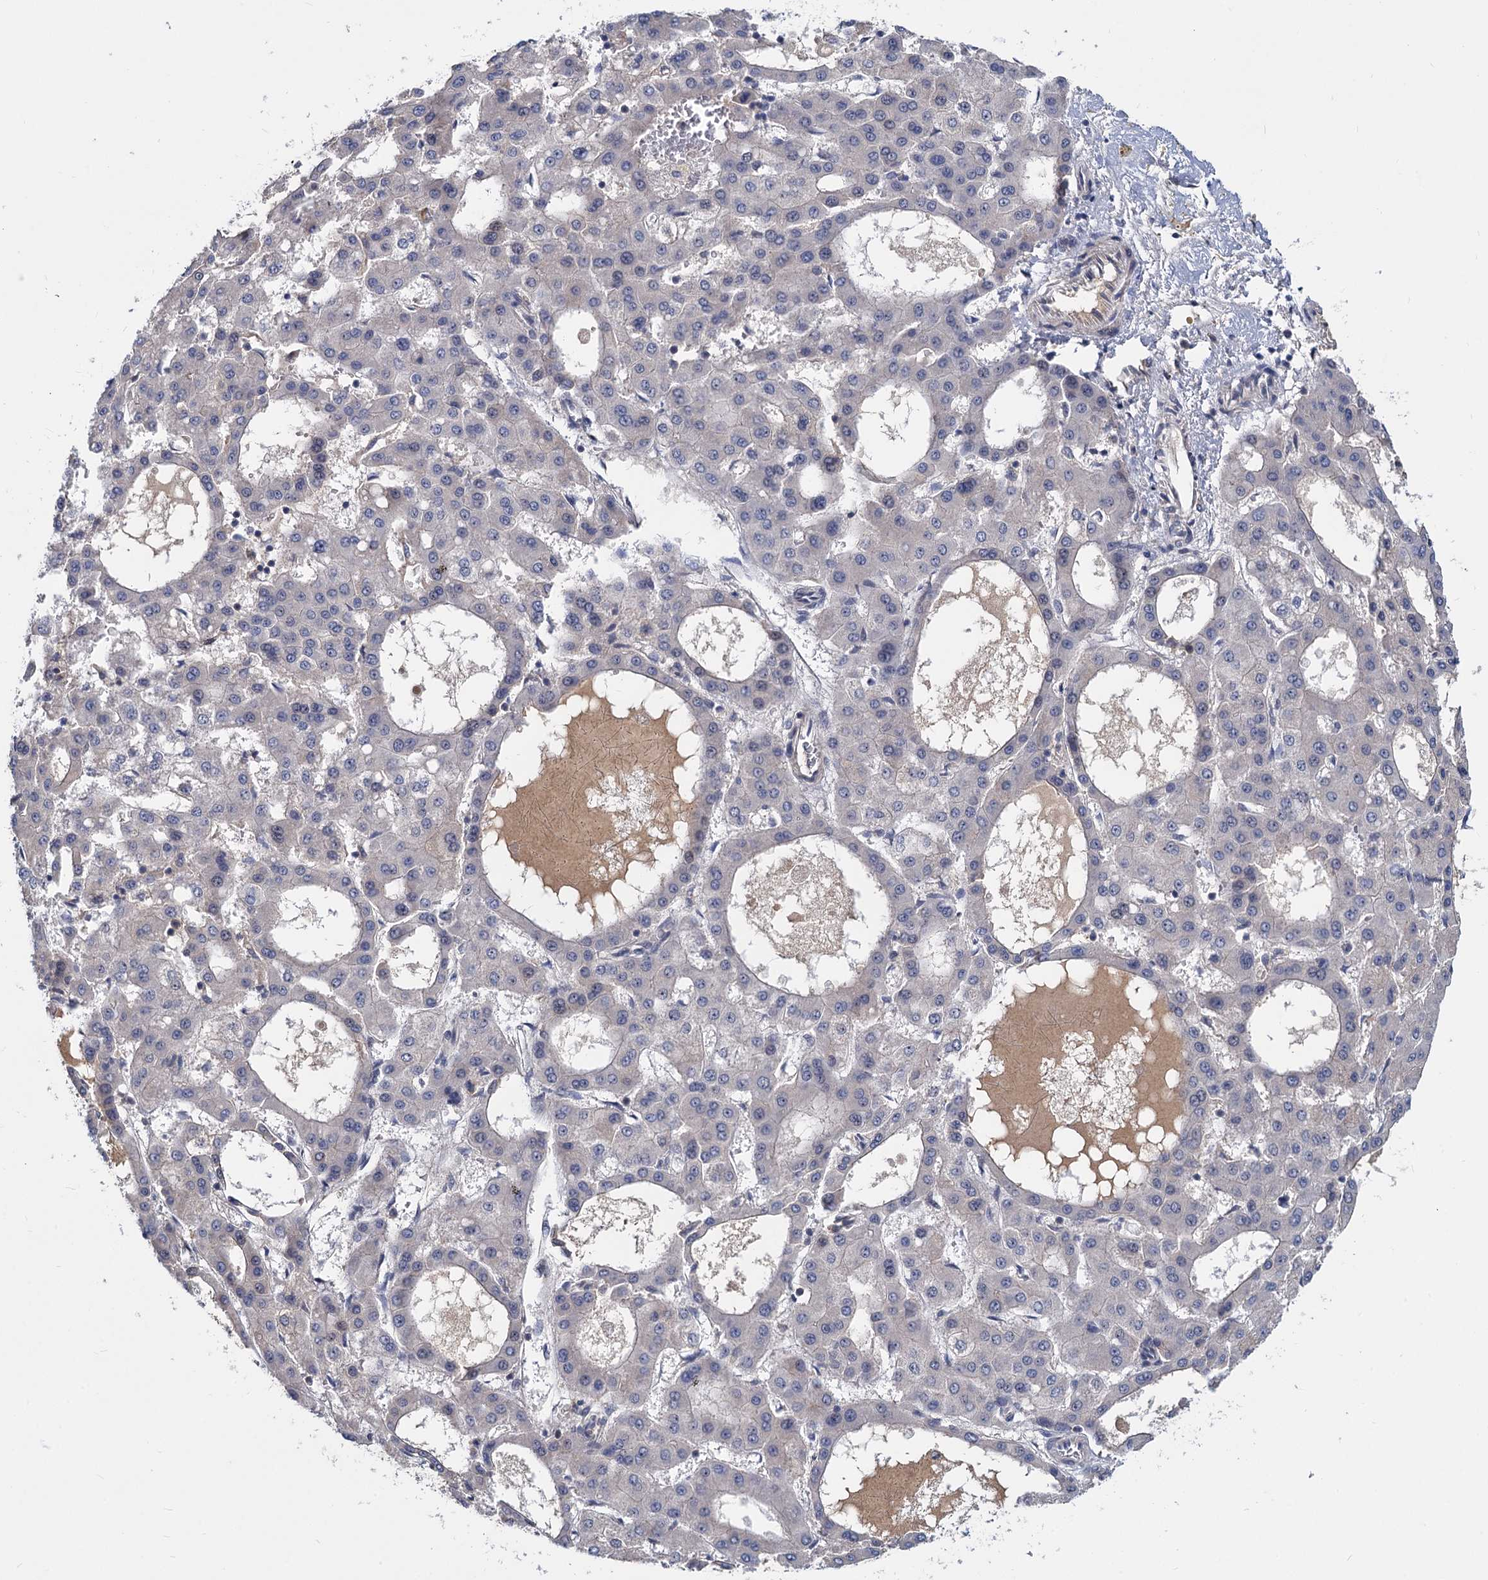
{"staining": {"intensity": "negative", "quantity": "none", "location": "none"}, "tissue": "liver cancer", "cell_type": "Tumor cells", "image_type": "cancer", "snomed": [{"axis": "morphology", "description": "Carcinoma, Hepatocellular, NOS"}, {"axis": "topography", "description": "Liver"}], "caption": "Human hepatocellular carcinoma (liver) stained for a protein using immunohistochemistry (IHC) exhibits no positivity in tumor cells.", "gene": "SNX15", "patient": {"sex": "male", "age": 47}}